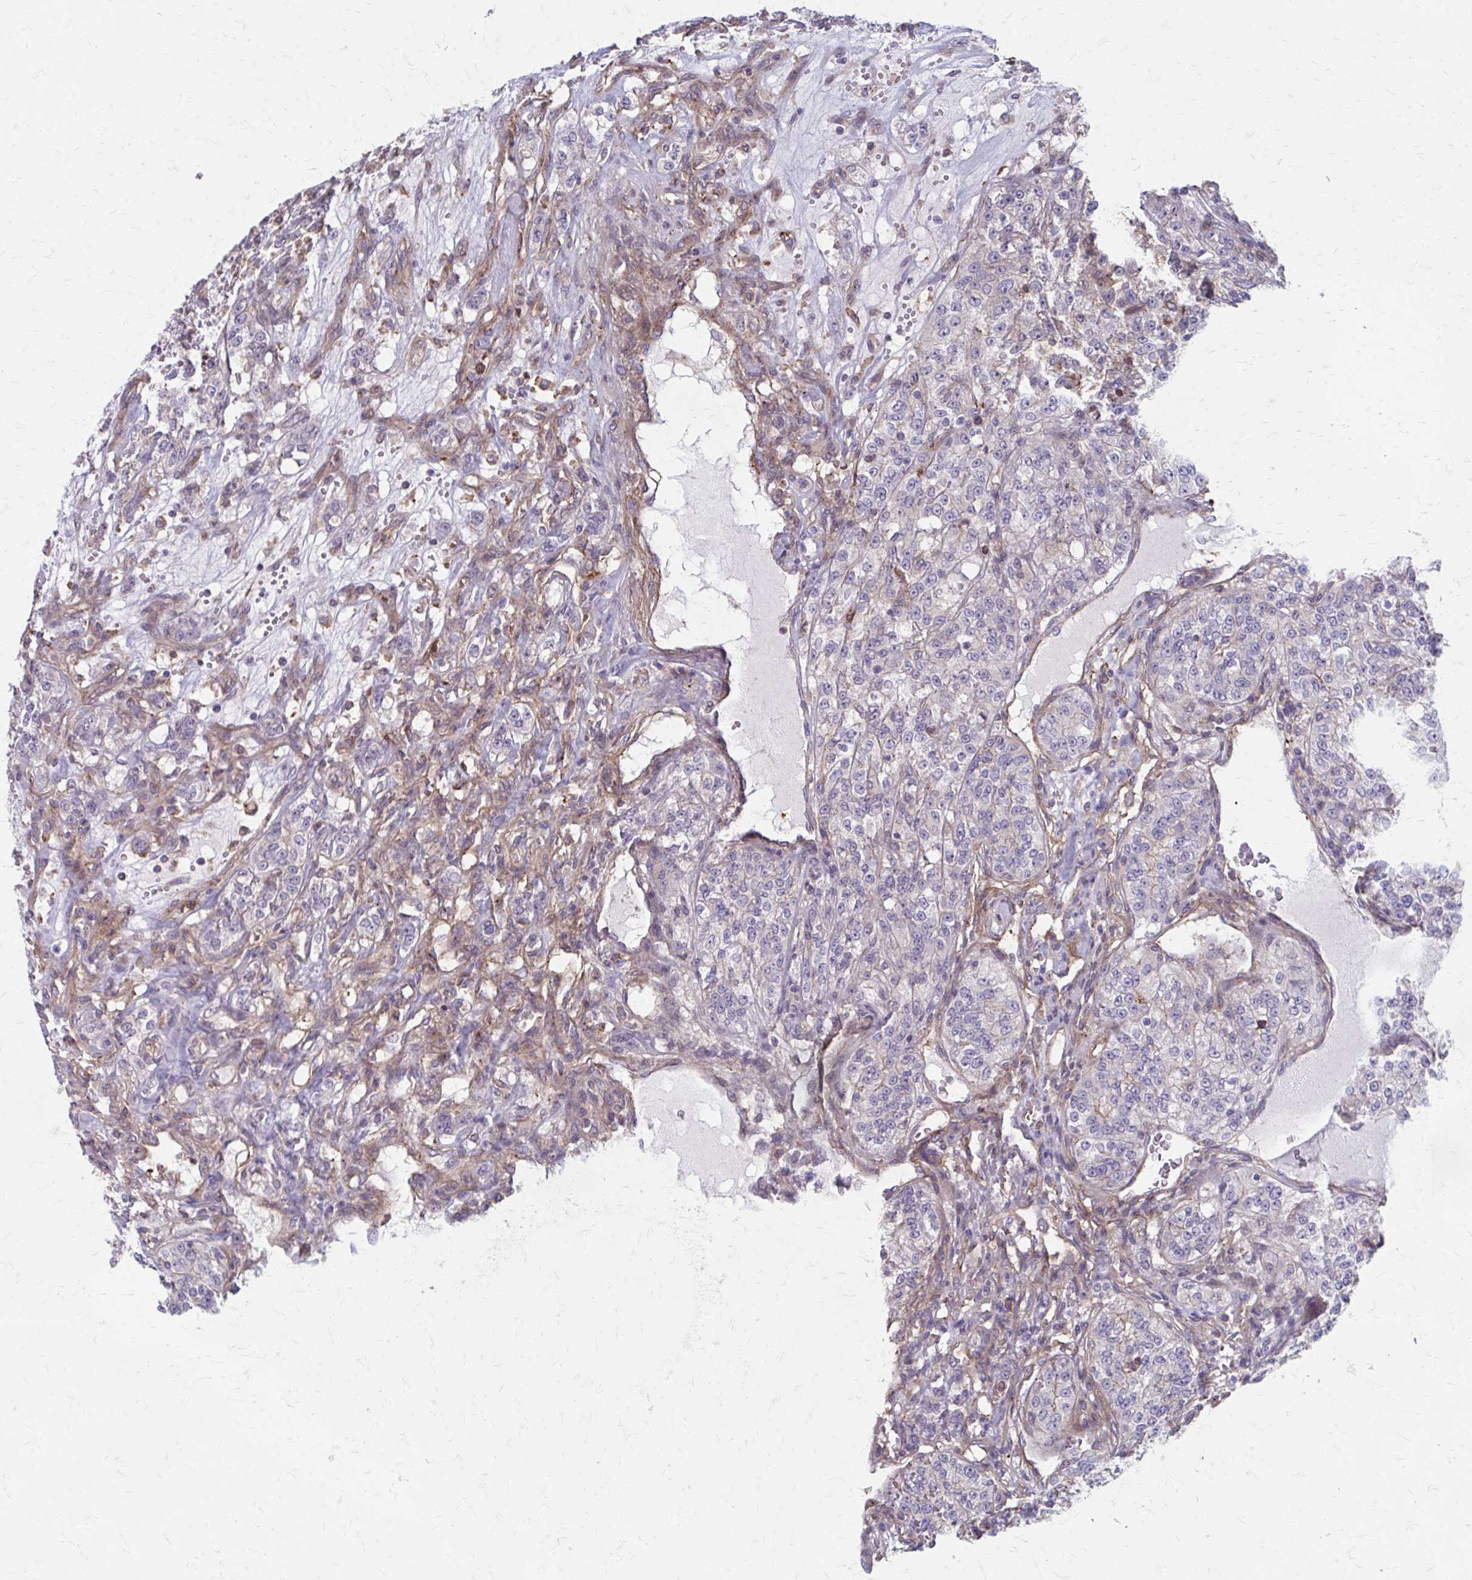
{"staining": {"intensity": "weak", "quantity": "<25%", "location": "cytoplasmic/membranous"}, "tissue": "renal cancer", "cell_type": "Tumor cells", "image_type": "cancer", "snomed": [{"axis": "morphology", "description": "Adenocarcinoma, NOS"}, {"axis": "topography", "description": "Kidney"}], "caption": "Protein analysis of adenocarcinoma (renal) exhibits no significant positivity in tumor cells.", "gene": "MMP14", "patient": {"sex": "female", "age": 63}}